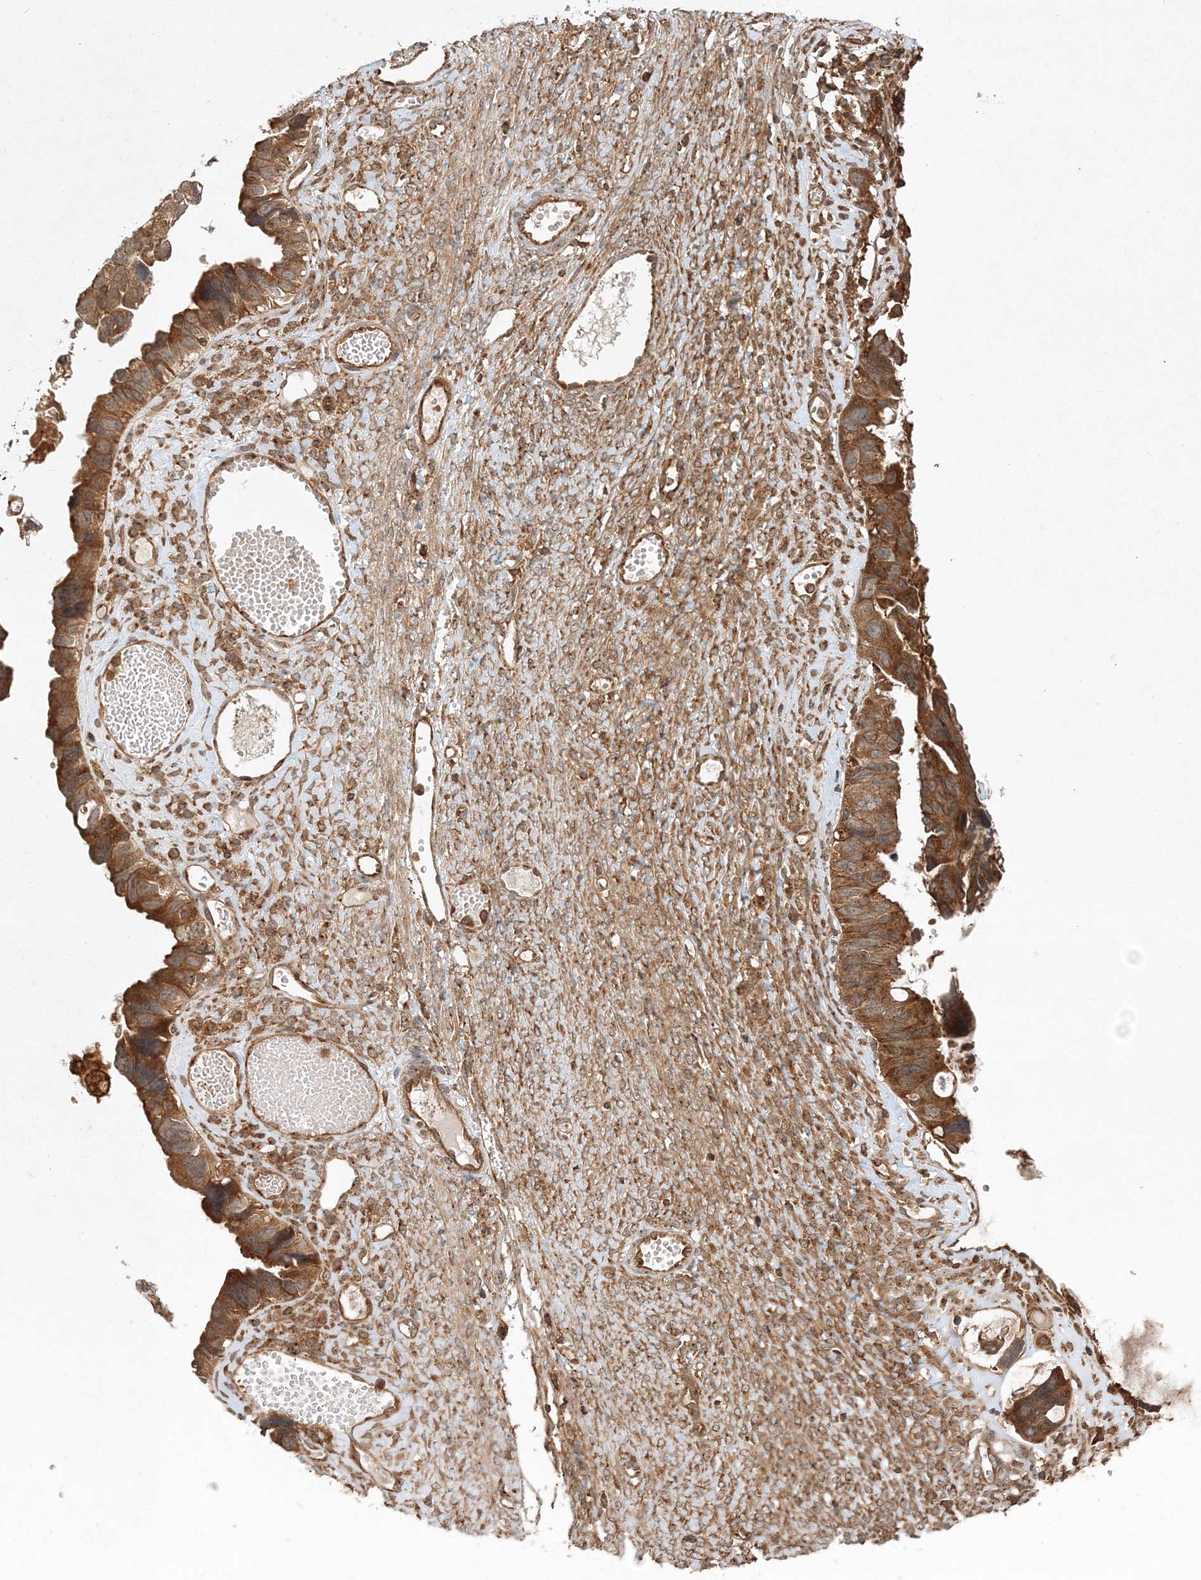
{"staining": {"intensity": "moderate", "quantity": ">75%", "location": "cytoplasmic/membranous"}, "tissue": "ovarian cancer", "cell_type": "Tumor cells", "image_type": "cancer", "snomed": [{"axis": "morphology", "description": "Cystadenocarcinoma, serous, NOS"}, {"axis": "topography", "description": "Ovary"}], "caption": "Moderate cytoplasmic/membranous positivity for a protein is present in about >75% of tumor cells of ovarian serous cystadenocarcinoma using IHC.", "gene": "WDR37", "patient": {"sex": "female", "age": 79}}